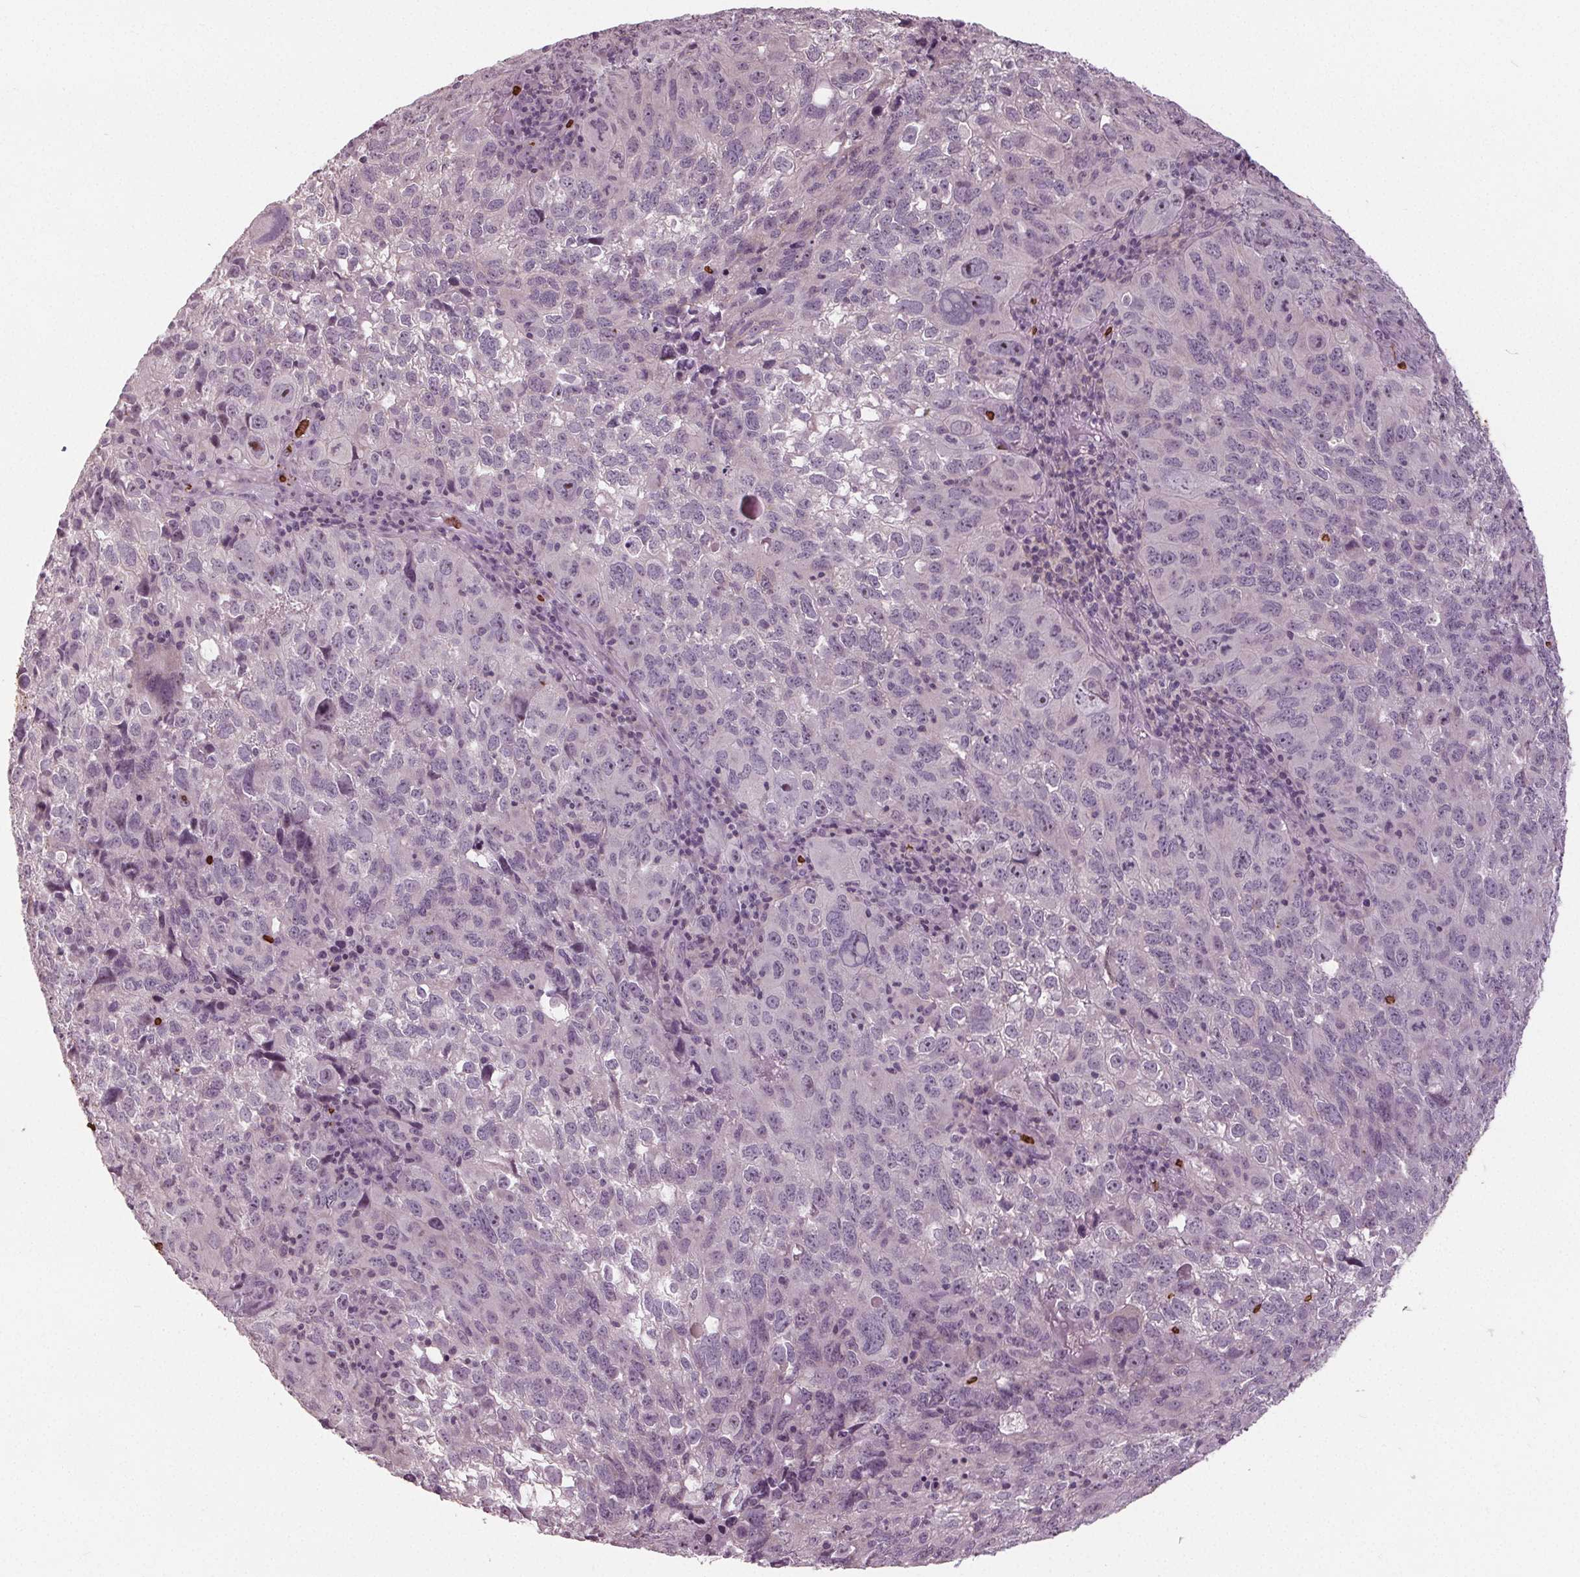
{"staining": {"intensity": "negative", "quantity": "none", "location": "none"}, "tissue": "cervical cancer", "cell_type": "Tumor cells", "image_type": "cancer", "snomed": [{"axis": "morphology", "description": "Squamous cell carcinoma, NOS"}, {"axis": "topography", "description": "Cervix"}], "caption": "Tumor cells show no significant staining in cervical squamous cell carcinoma.", "gene": "SLC4A1", "patient": {"sex": "female", "age": 55}}